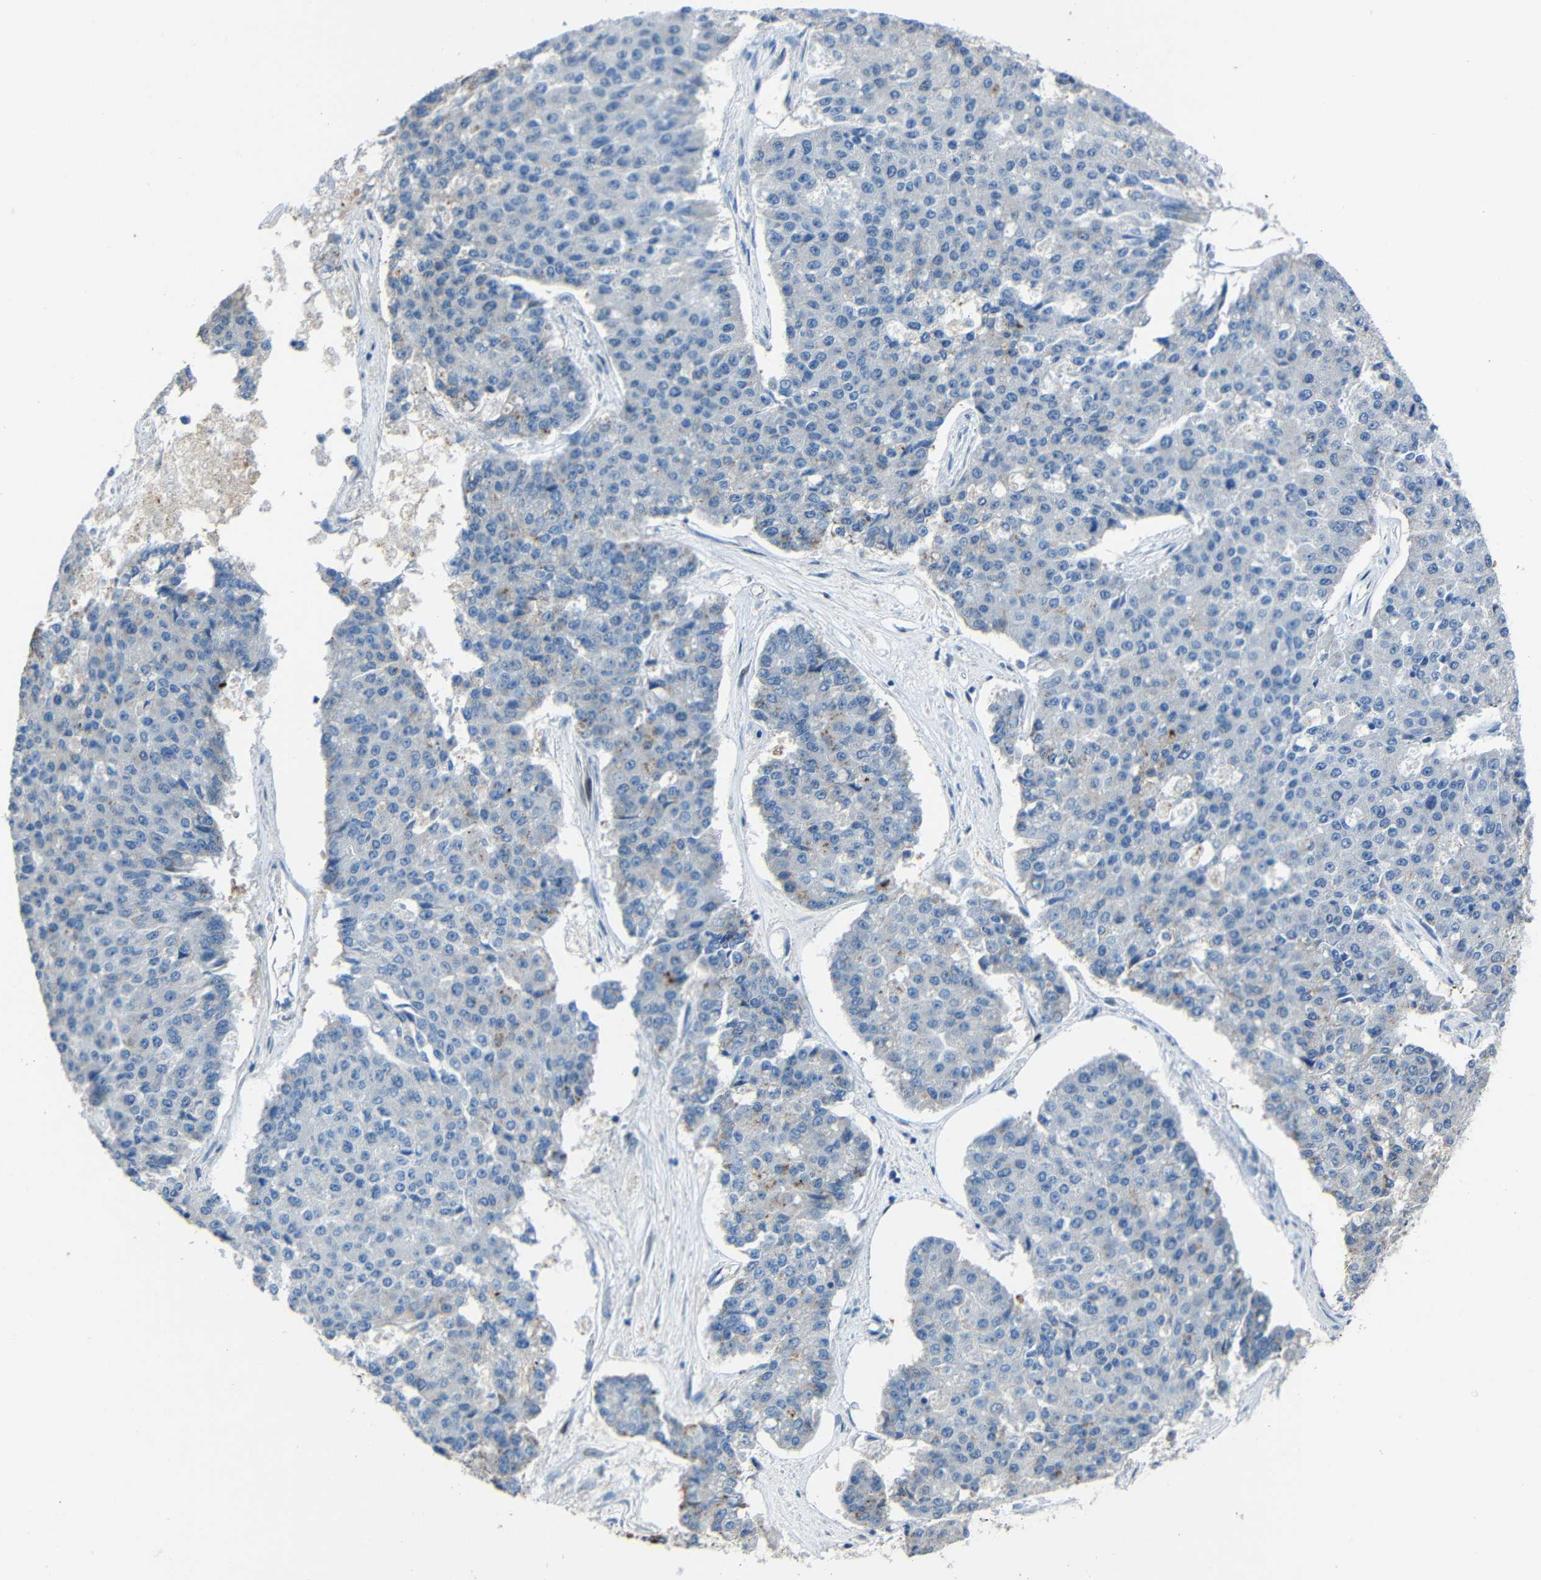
{"staining": {"intensity": "negative", "quantity": "none", "location": "none"}, "tissue": "pancreatic cancer", "cell_type": "Tumor cells", "image_type": "cancer", "snomed": [{"axis": "morphology", "description": "Adenocarcinoma, NOS"}, {"axis": "topography", "description": "Pancreas"}], "caption": "Human pancreatic adenocarcinoma stained for a protein using immunohistochemistry demonstrates no positivity in tumor cells.", "gene": "DNAJC5", "patient": {"sex": "male", "age": 50}}